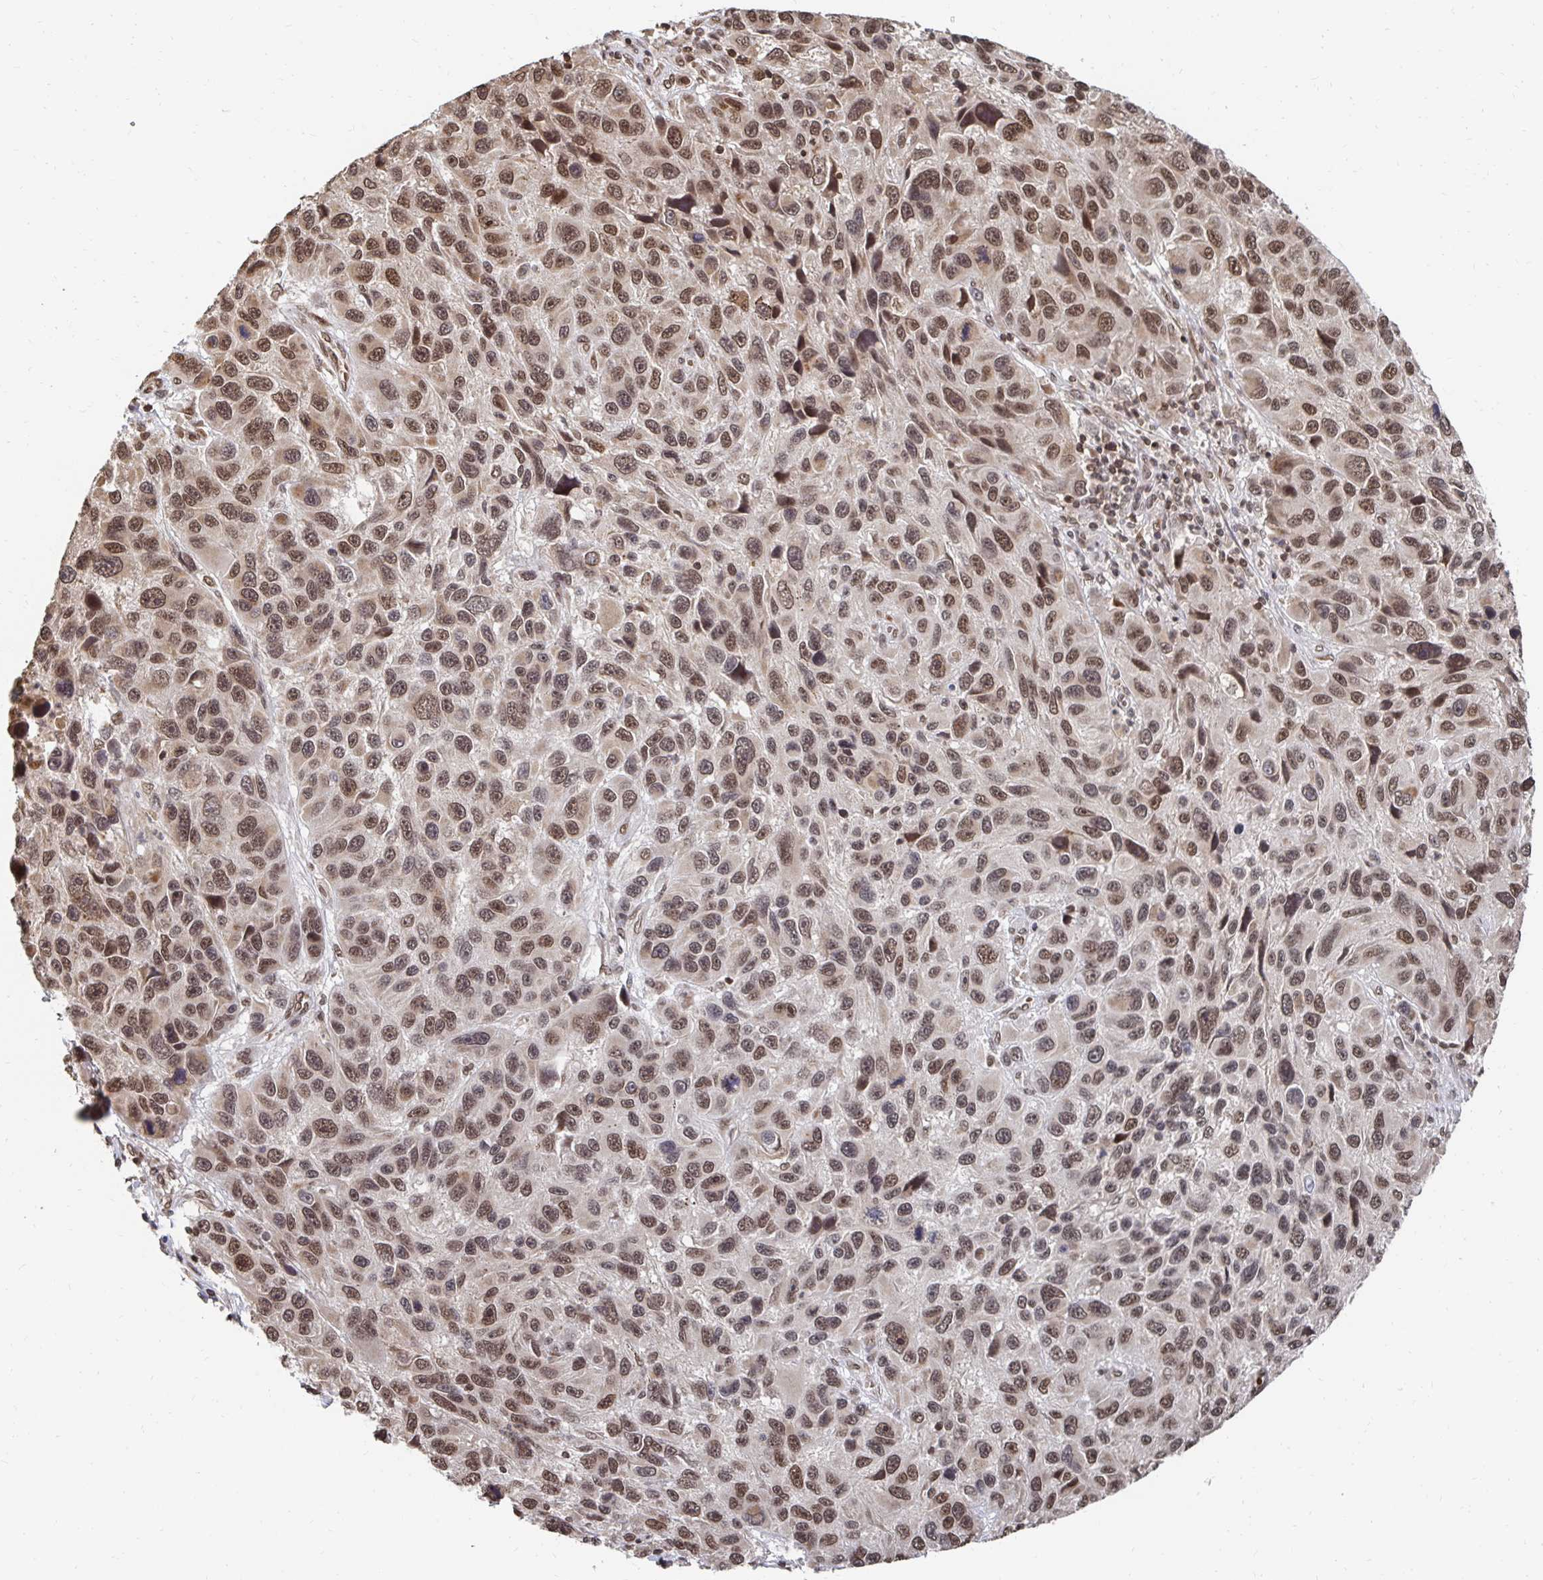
{"staining": {"intensity": "moderate", "quantity": ">75%", "location": "nuclear"}, "tissue": "melanoma", "cell_type": "Tumor cells", "image_type": "cancer", "snomed": [{"axis": "morphology", "description": "Malignant melanoma, NOS"}, {"axis": "topography", "description": "Skin"}], "caption": "Malignant melanoma was stained to show a protein in brown. There is medium levels of moderate nuclear expression in about >75% of tumor cells.", "gene": "GTF3C6", "patient": {"sex": "male", "age": 53}}